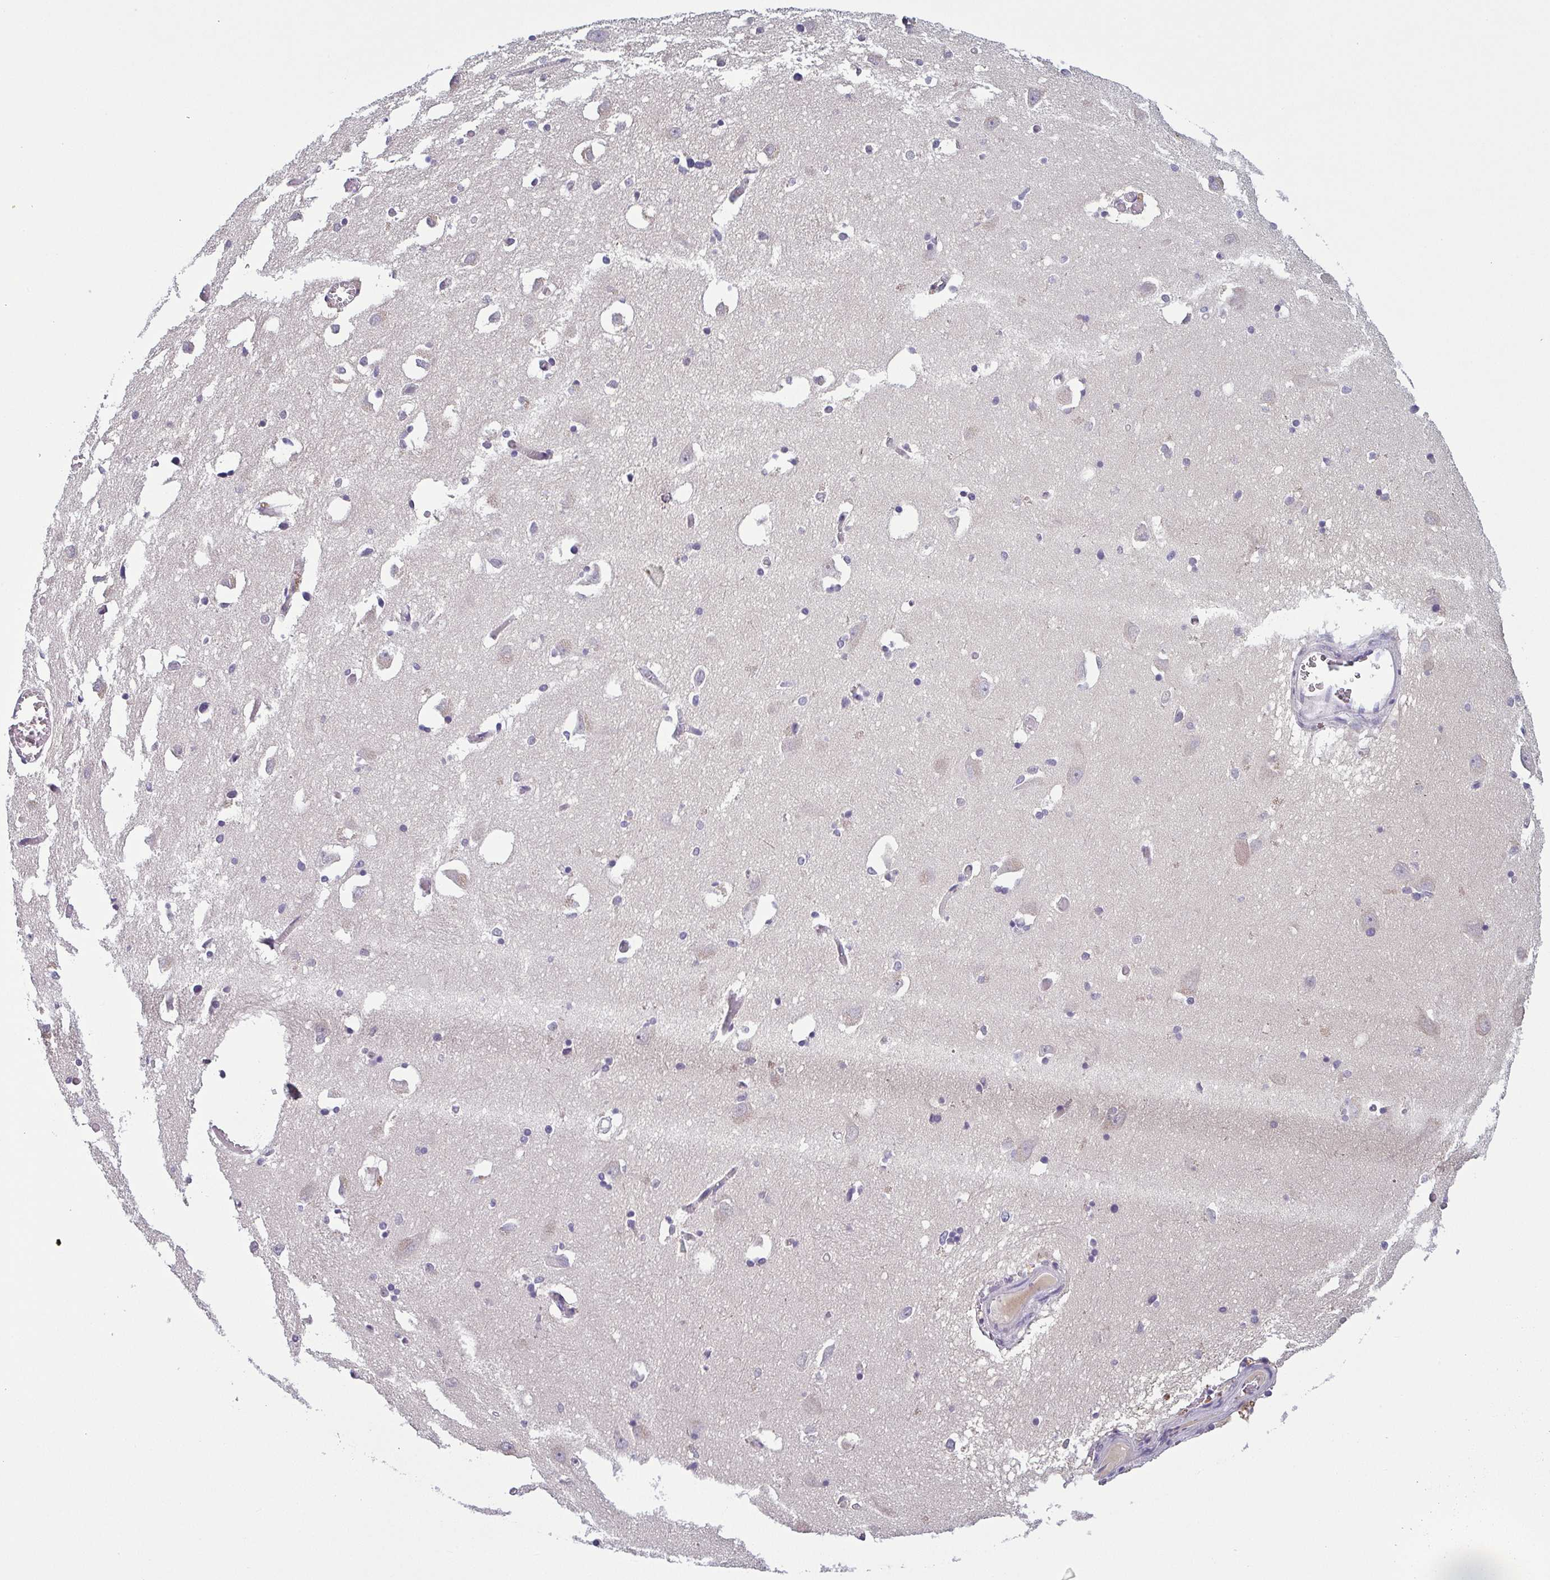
{"staining": {"intensity": "negative", "quantity": "none", "location": "none"}, "tissue": "caudate", "cell_type": "Glial cells", "image_type": "normal", "snomed": [{"axis": "morphology", "description": "Normal tissue, NOS"}, {"axis": "topography", "description": "Lateral ventricle wall"}, {"axis": "topography", "description": "Hippocampus"}], "caption": "This is a micrograph of immunohistochemistry (IHC) staining of normal caudate, which shows no positivity in glial cells.", "gene": "ECM1", "patient": {"sex": "female", "age": 63}}